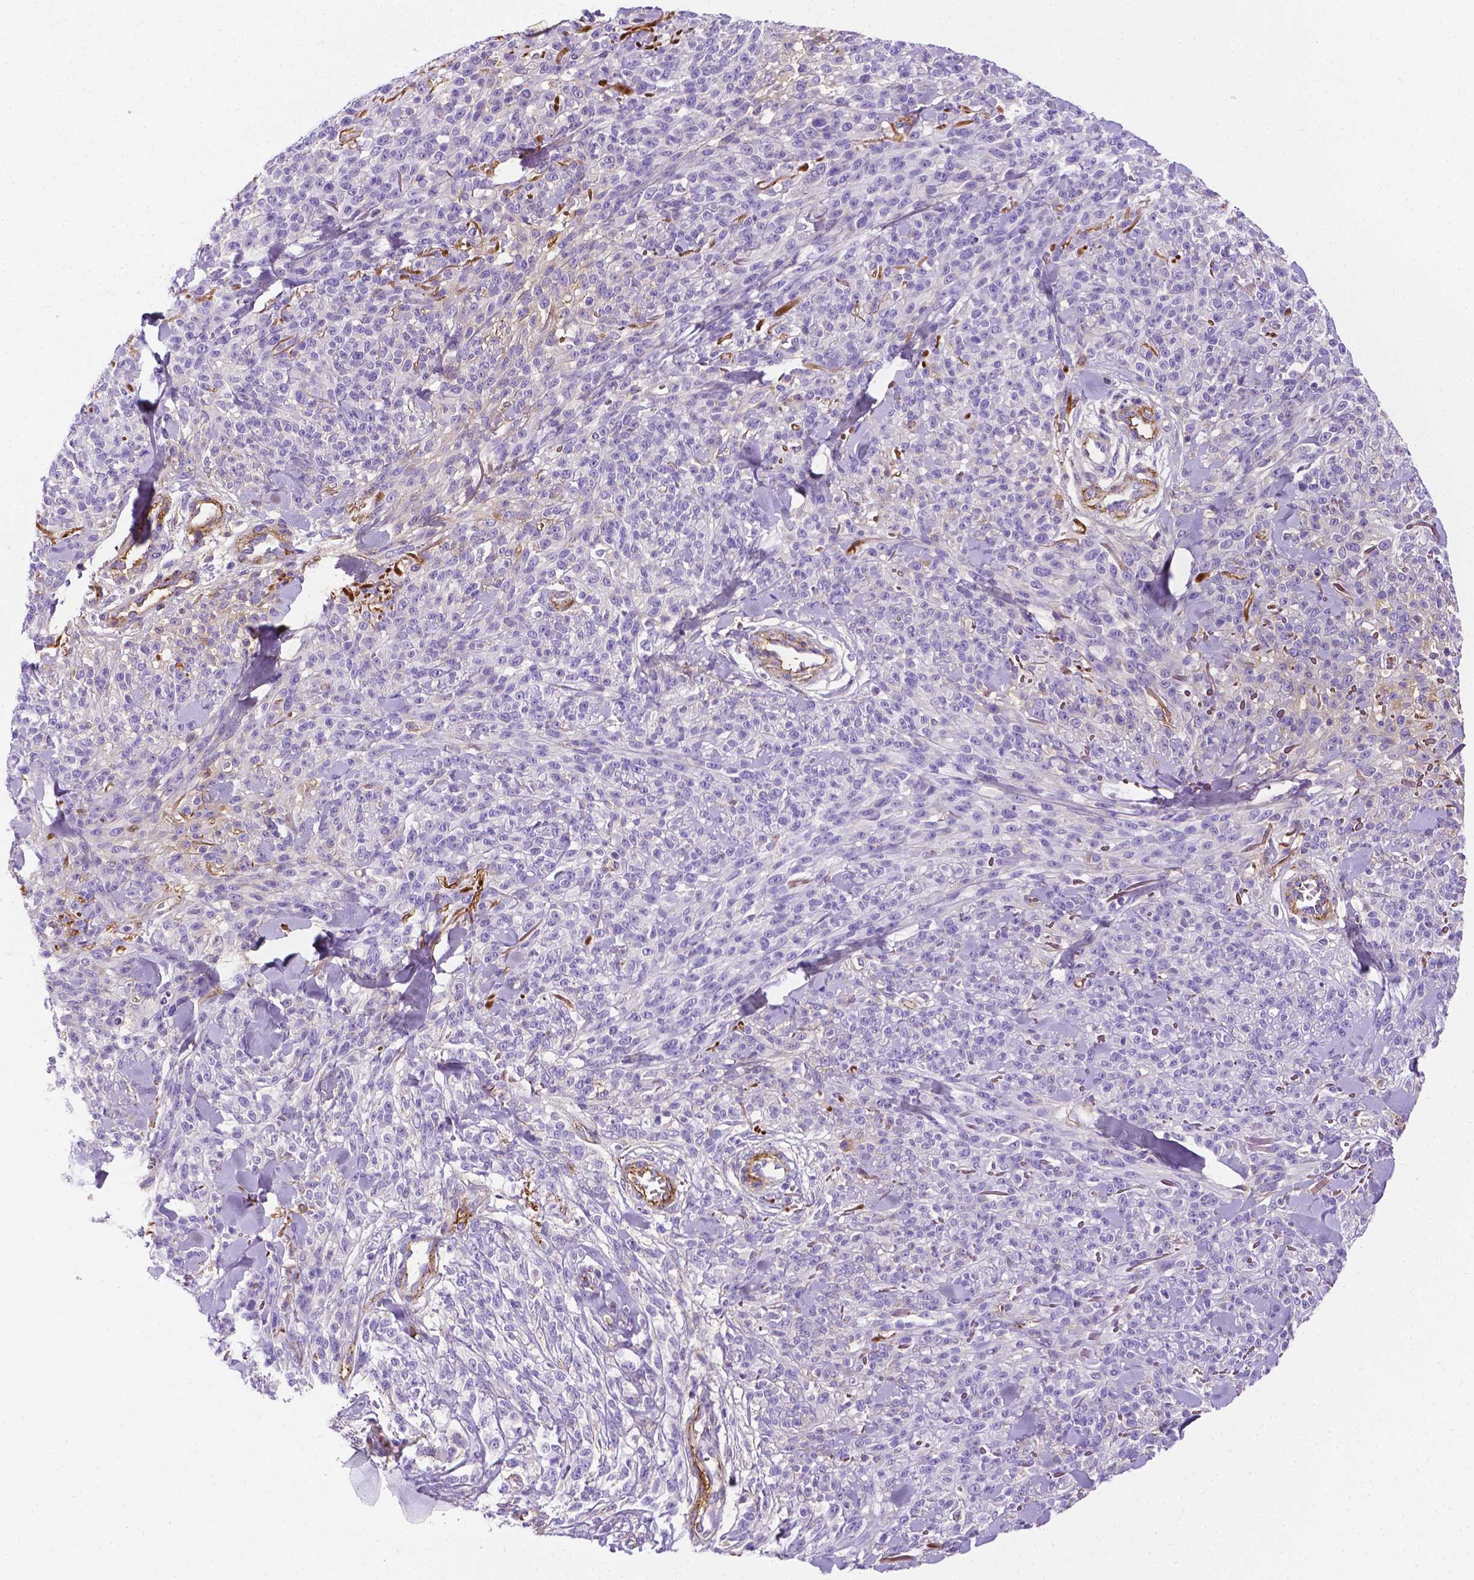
{"staining": {"intensity": "negative", "quantity": "none", "location": "none"}, "tissue": "melanoma", "cell_type": "Tumor cells", "image_type": "cancer", "snomed": [{"axis": "morphology", "description": "Malignant melanoma, NOS"}, {"axis": "topography", "description": "Skin"}, {"axis": "topography", "description": "Skin of trunk"}], "caption": "The image exhibits no staining of tumor cells in melanoma.", "gene": "APOE", "patient": {"sex": "male", "age": 74}}